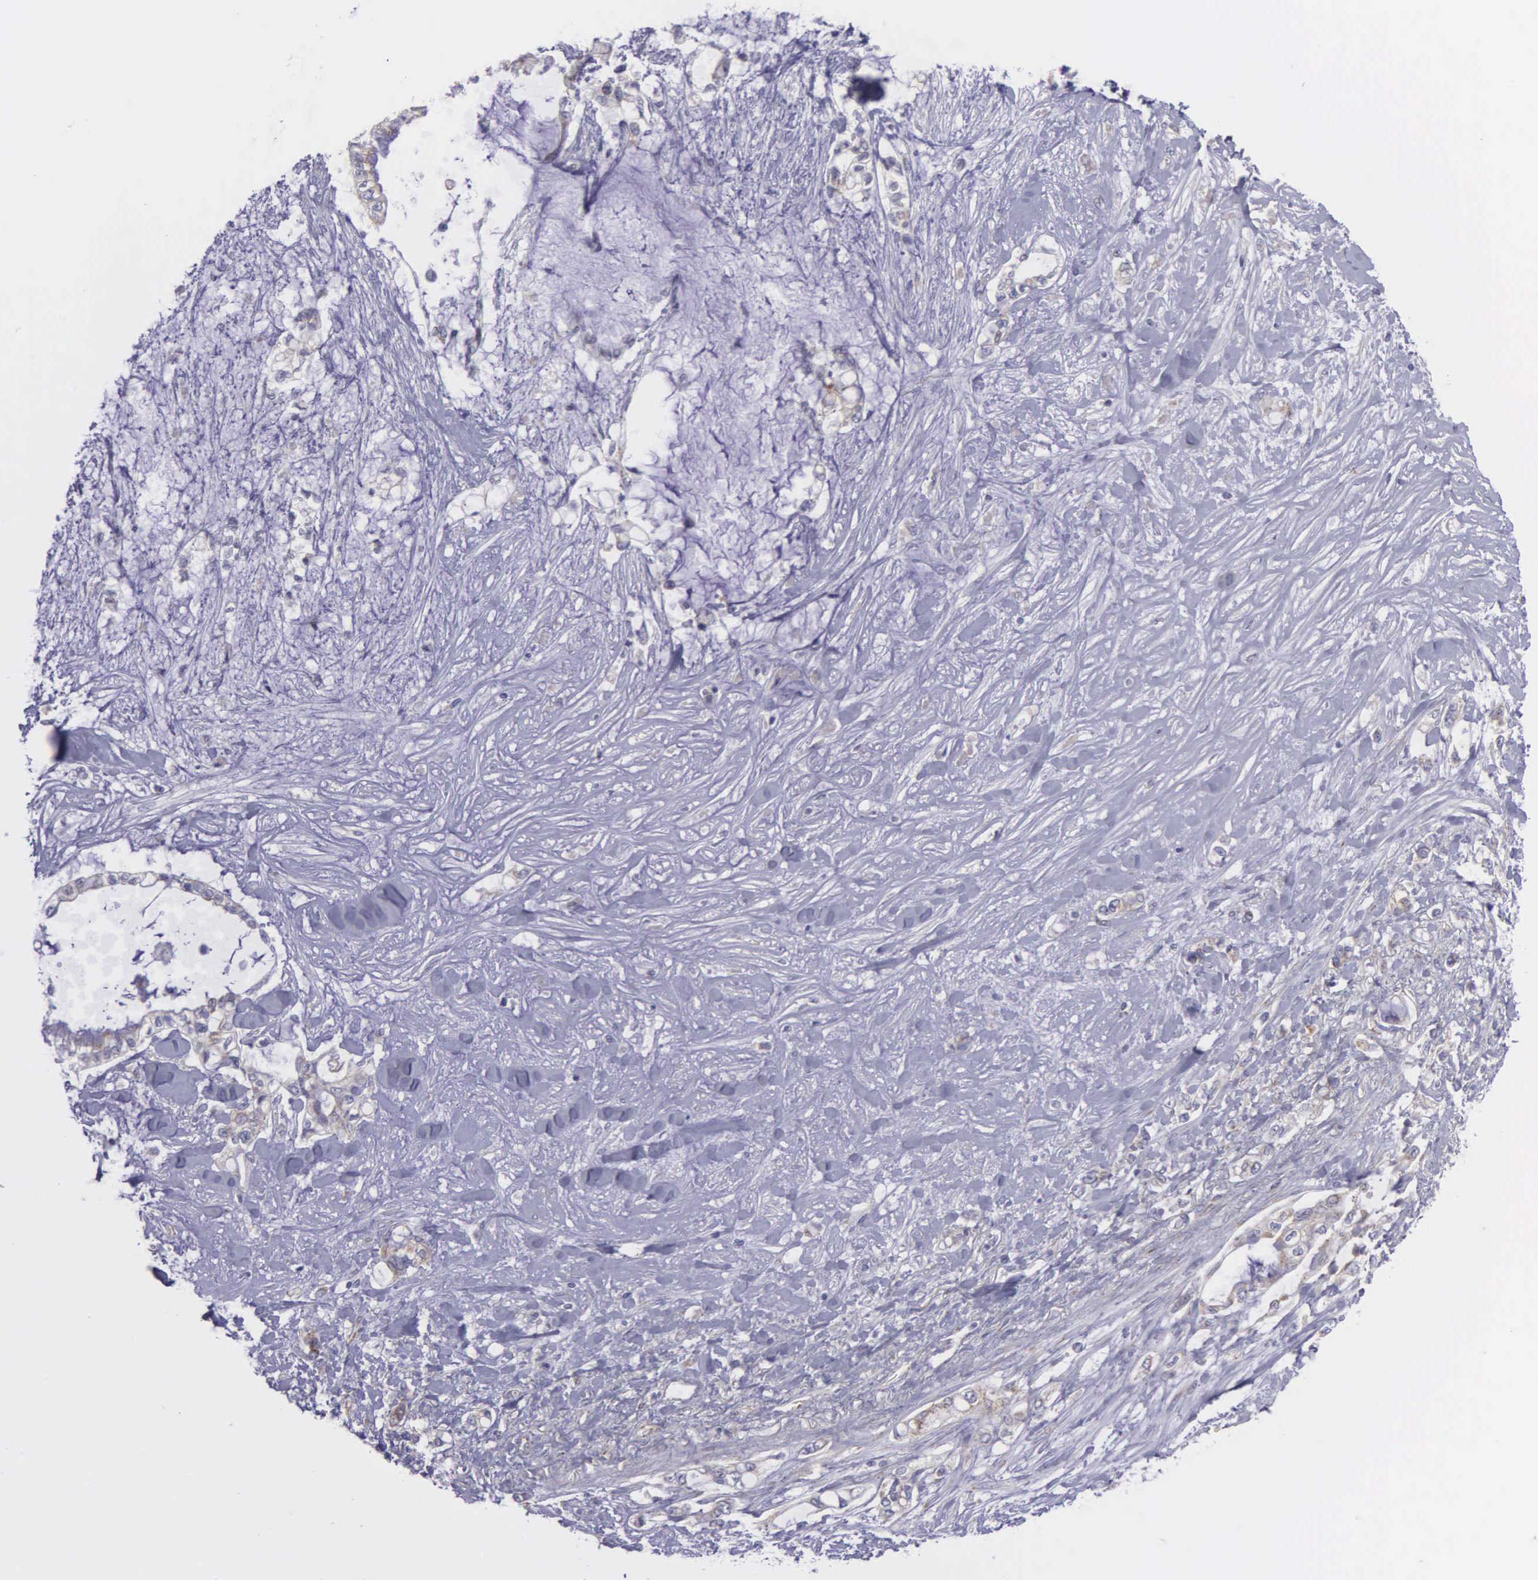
{"staining": {"intensity": "weak", "quantity": "<25%", "location": "cytoplasmic/membranous"}, "tissue": "pancreatic cancer", "cell_type": "Tumor cells", "image_type": "cancer", "snomed": [{"axis": "morphology", "description": "Adenocarcinoma, NOS"}, {"axis": "topography", "description": "Pancreas"}], "caption": "The immunohistochemistry (IHC) image has no significant staining in tumor cells of adenocarcinoma (pancreatic) tissue.", "gene": "SYNJ2BP", "patient": {"sex": "female", "age": 70}}